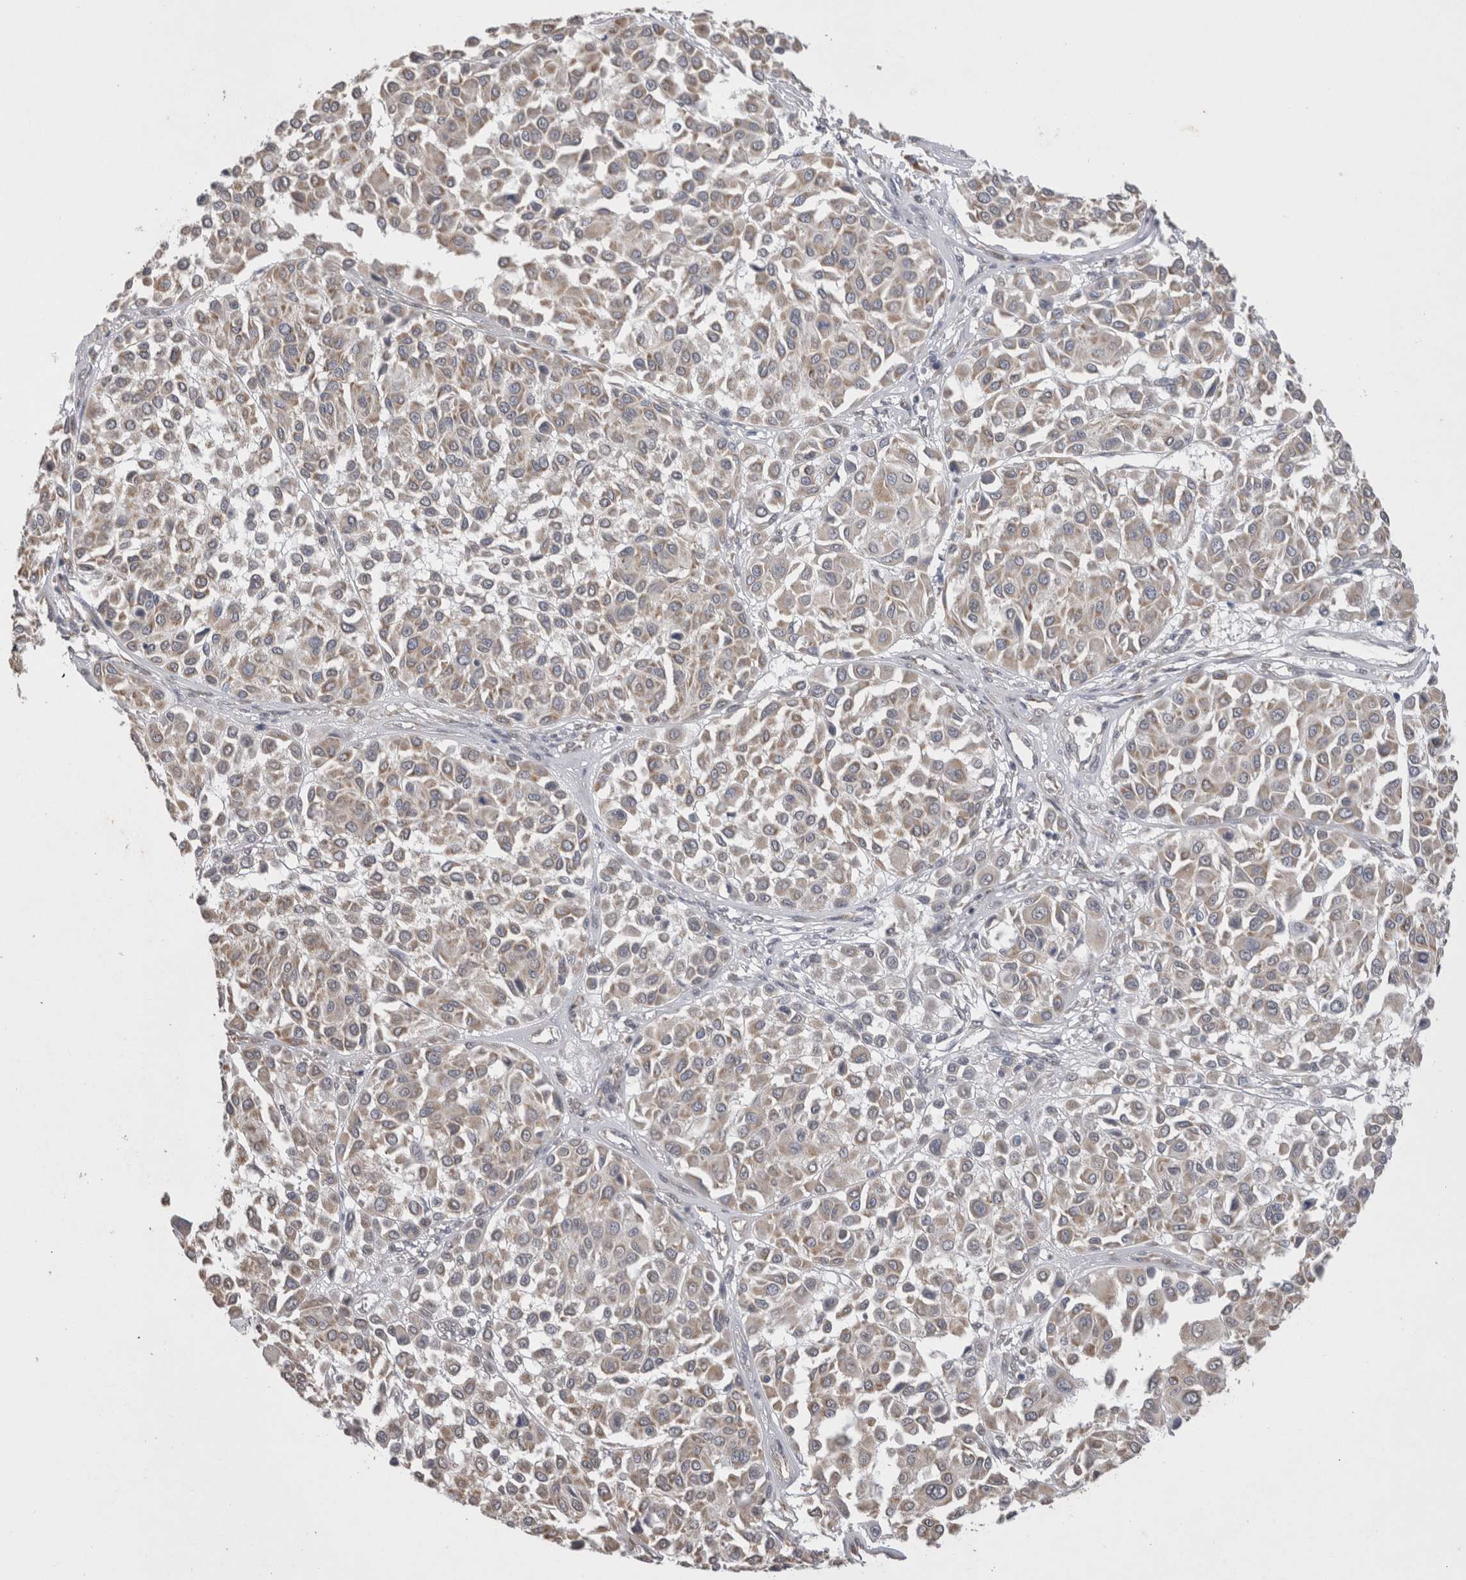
{"staining": {"intensity": "weak", "quantity": "<25%", "location": "cytoplasmic/membranous"}, "tissue": "melanoma", "cell_type": "Tumor cells", "image_type": "cancer", "snomed": [{"axis": "morphology", "description": "Malignant melanoma, Metastatic site"}, {"axis": "topography", "description": "Soft tissue"}], "caption": "Immunohistochemistry image of human malignant melanoma (metastatic site) stained for a protein (brown), which shows no positivity in tumor cells.", "gene": "NOMO1", "patient": {"sex": "male", "age": 41}}